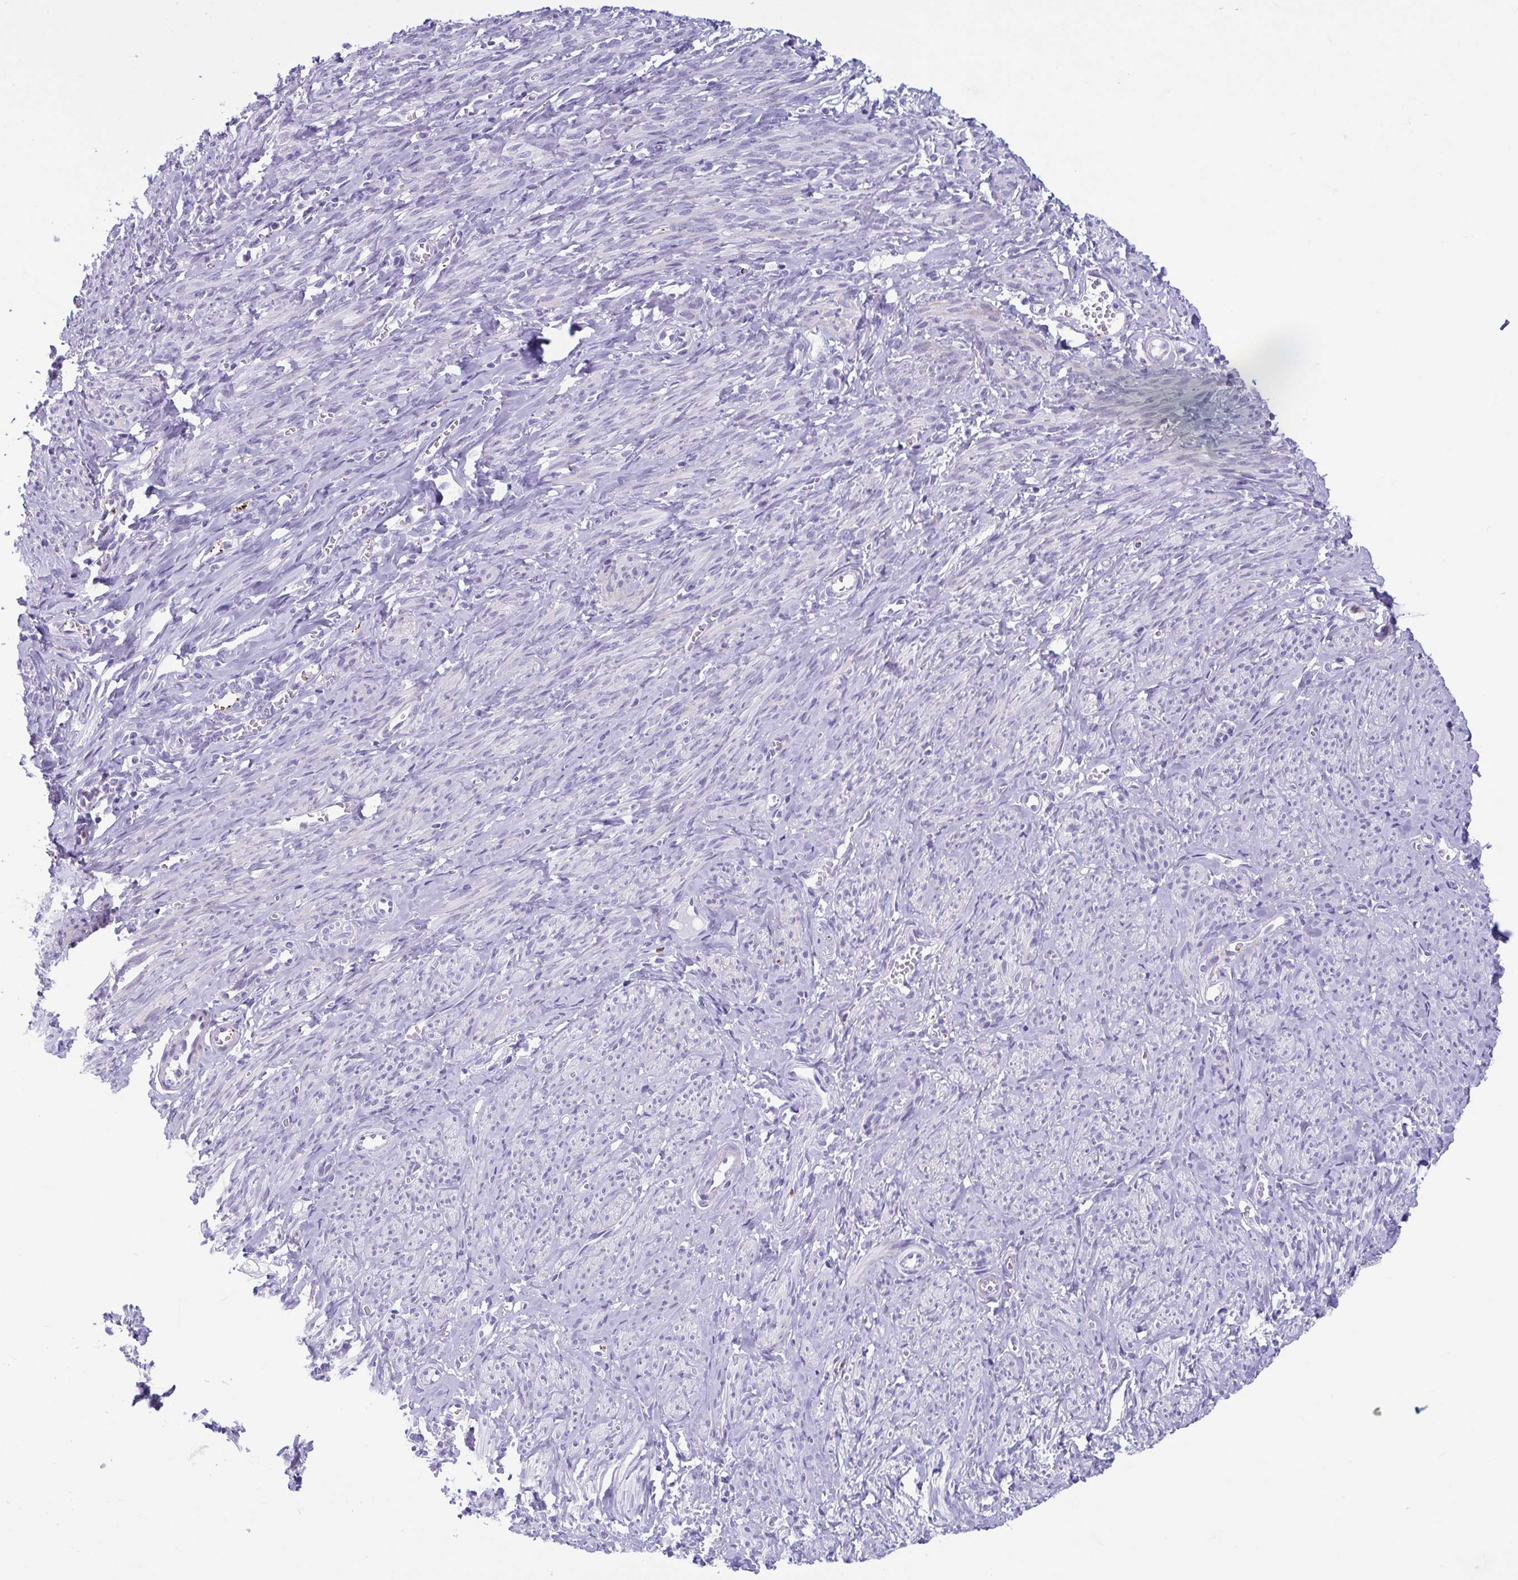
{"staining": {"intensity": "moderate", "quantity": "25%-75%", "location": "cytoplasmic/membranous"}, "tissue": "smooth muscle", "cell_type": "Smooth muscle cells", "image_type": "normal", "snomed": [{"axis": "morphology", "description": "Normal tissue, NOS"}, {"axis": "topography", "description": "Smooth muscle"}], "caption": "The image reveals a brown stain indicating the presence of a protein in the cytoplasmic/membranous of smooth muscle cells in smooth muscle. (Stains: DAB in brown, nuclei in blue, Microscopy: brightfield microscopy at high magnification).", "gene": "TCEAL3", "patient": {"sex": "female", "age": 65}}